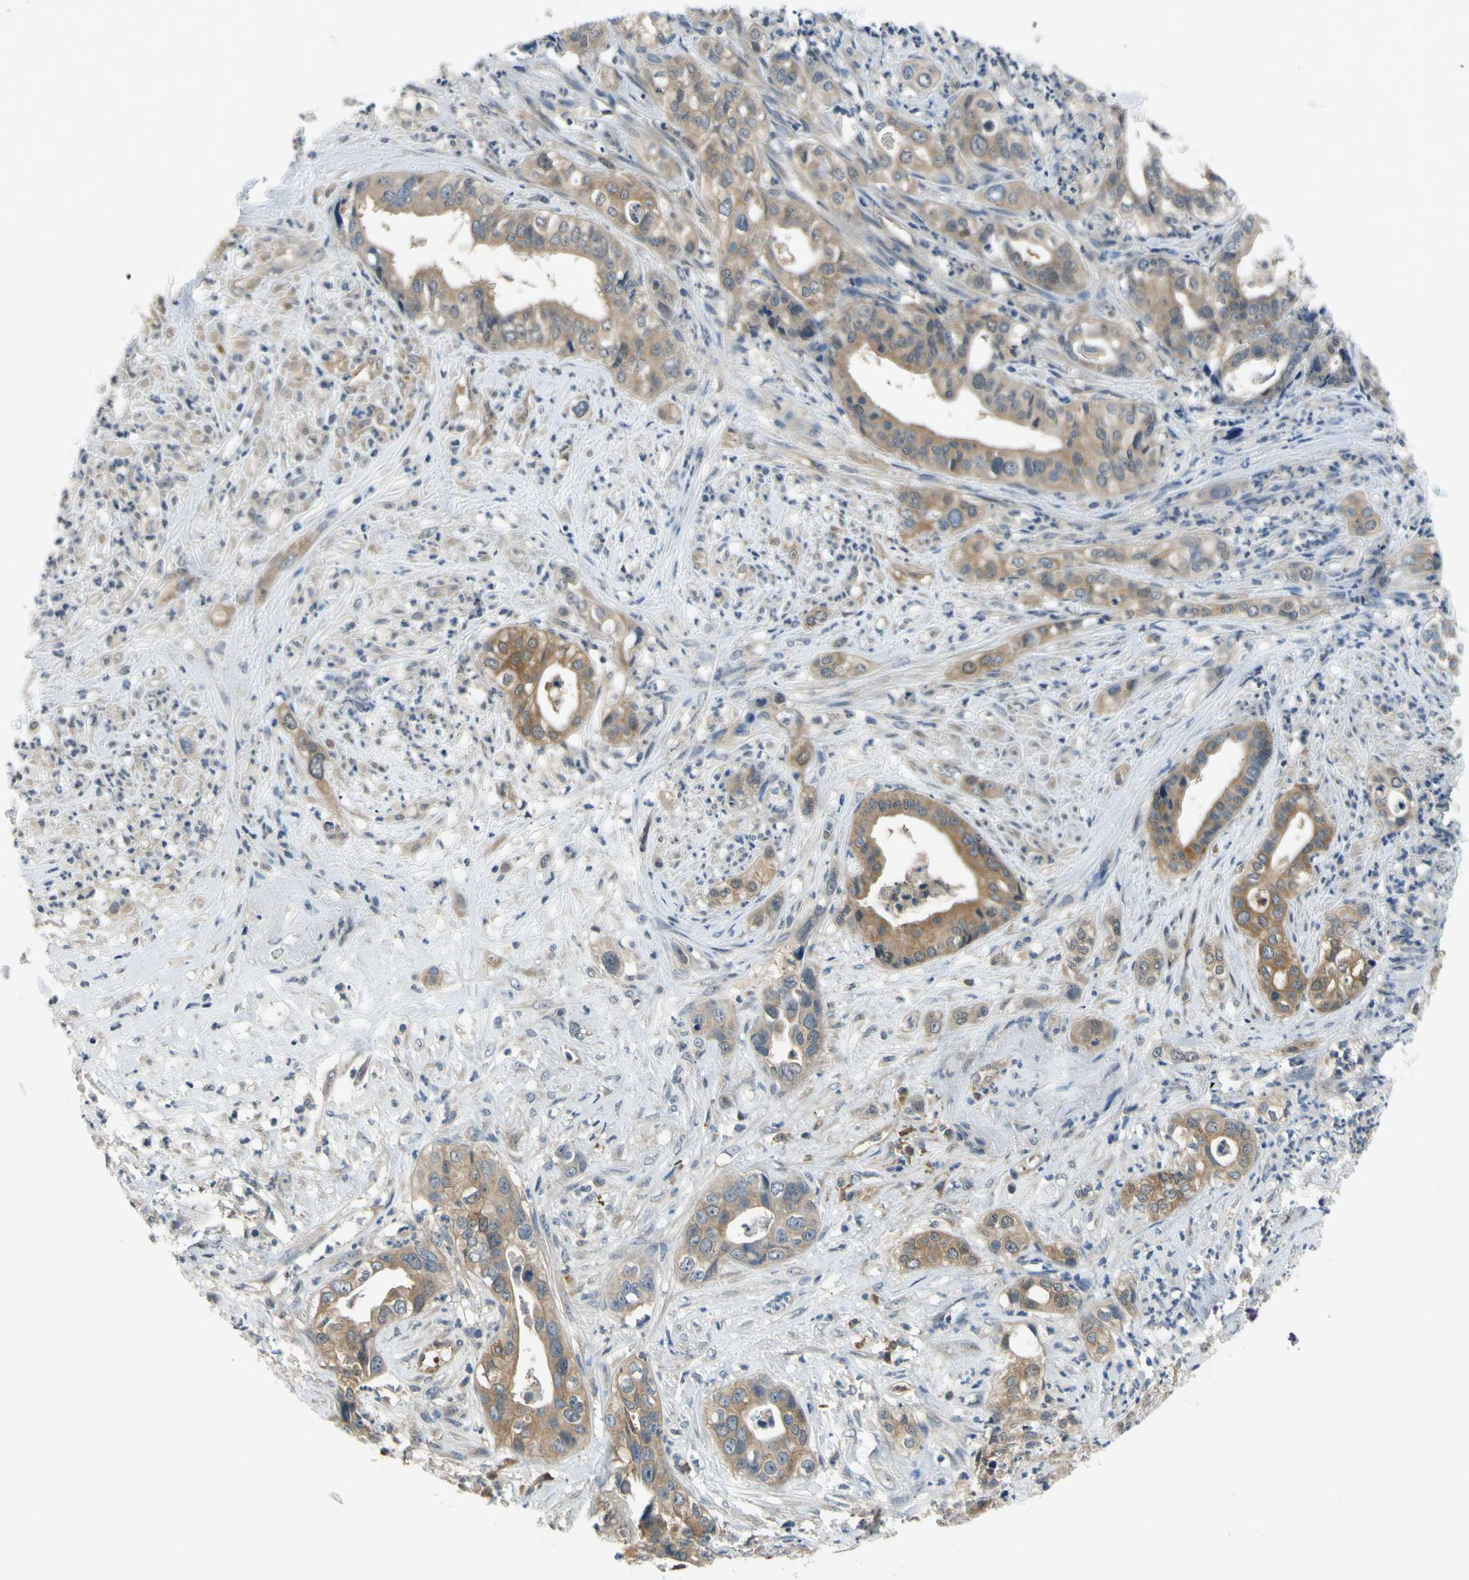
{"staining": {"intensity": "weak", "quantity": ">75%", "location": "cytoplasmic/membranous,nuclear"}, "tissue": "liver cancer", "cell_type": "Tumor cells", "image_type": "cancer", "snomed": [{"axis": "morphology", "description": "Cholangiocarcinoma"}, {"axis": "topography", "description": "Liver"}], "caption": "Liver cholangiocarcinoma stained for a protein demonstrates weak cytoplasmic/membranous and nuclear positivity in tumor cells.", "gene": "RASGRF1", "patient": {"sex": "female", "age": 61}}